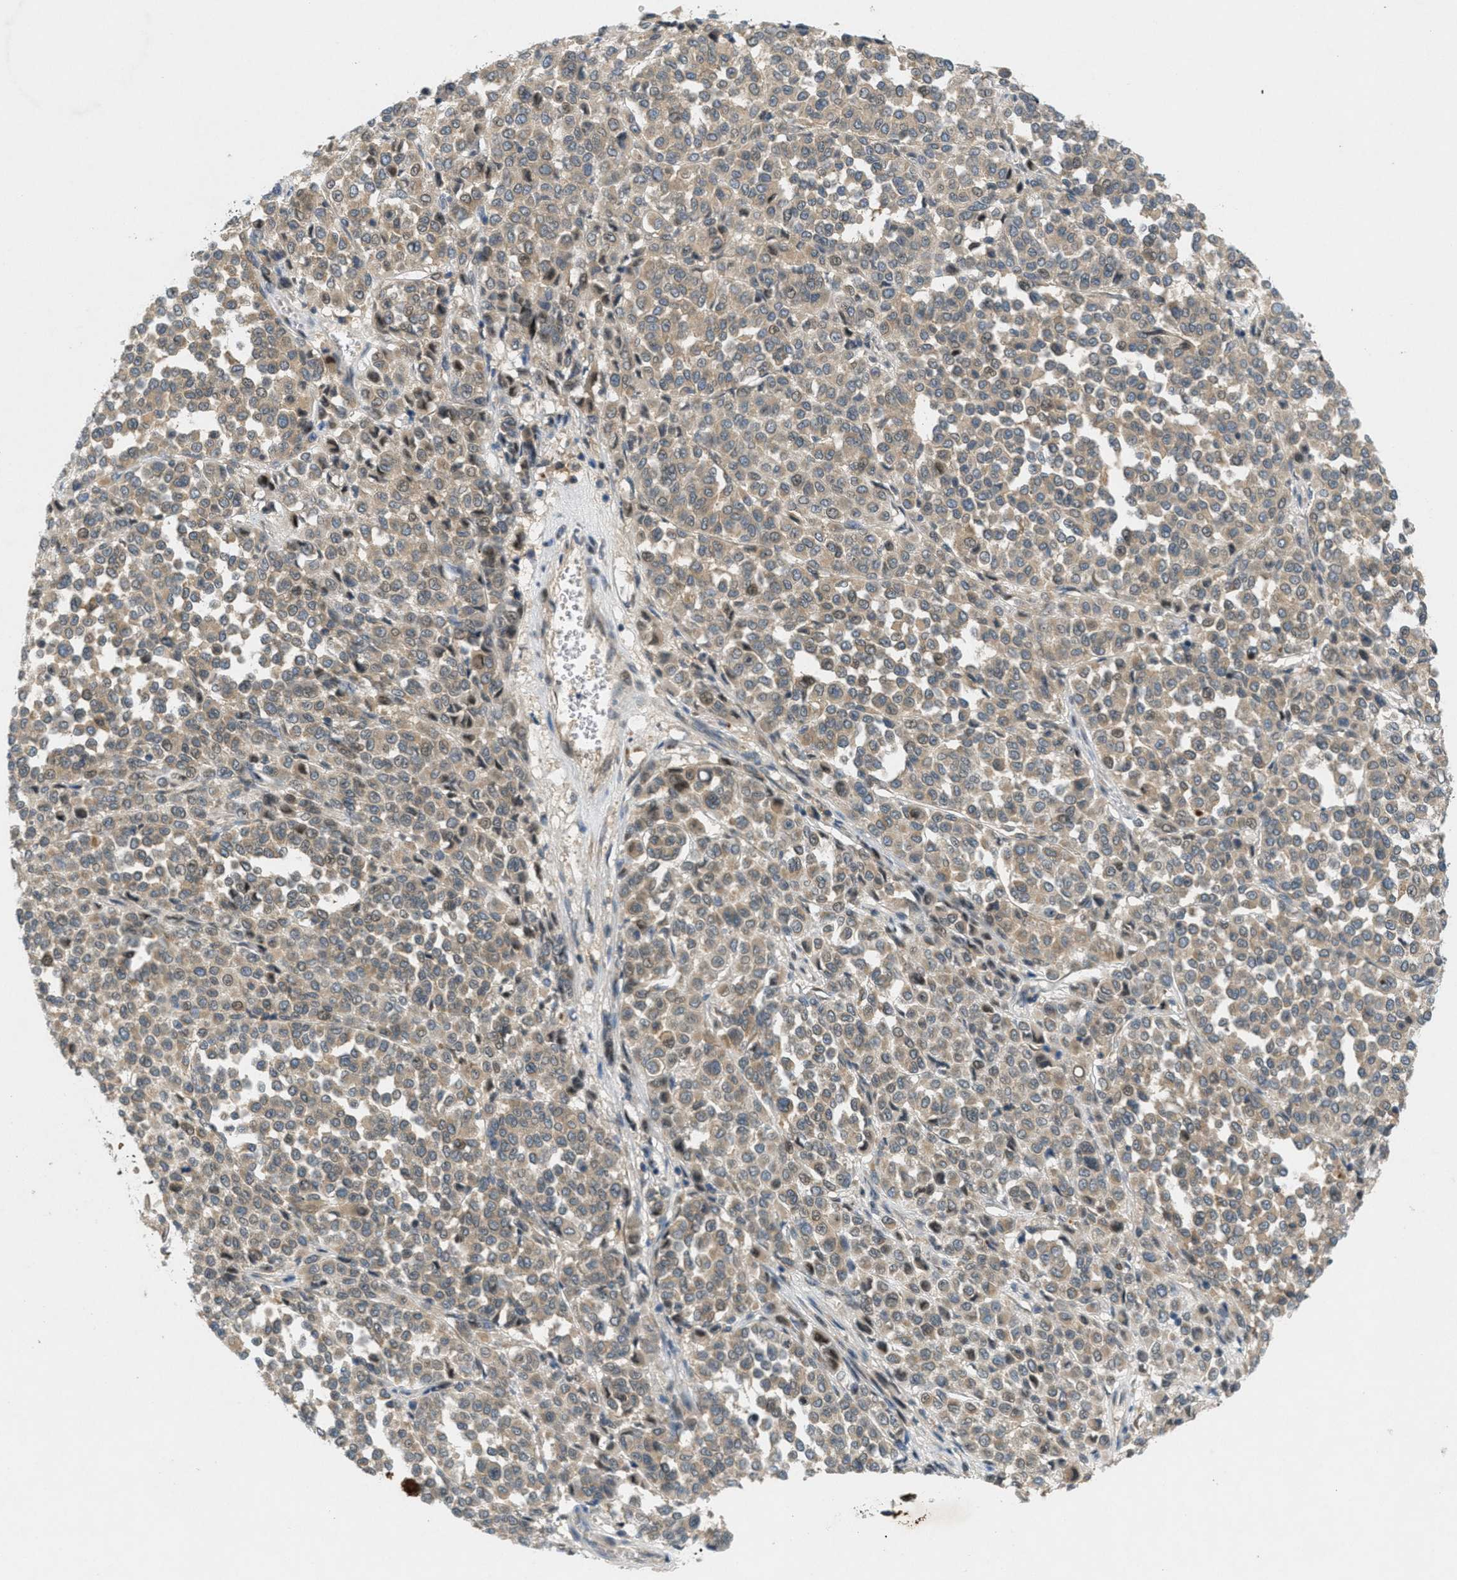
{"staining": {"intensity": "weak", "quantity": ">75%", "location": "cytoplasmic/membranous"}, "tissue": "melanoma", "cell_type": "Tumor cells", "image_type": "cancer", "snomed": [{"axis": "morphology", "description": "Malignant melanoma, Metastatic site"}, {"axis": "topography", "description": "Pancreas"}], "caption": "A photomicrograph showing weak cytoplasmic/membranous expression in about >75% of tumor cells in malignant melanoma (metastatic site), as visualized by brown immunohistochemical staining.", "gene": "SIGMAR1", "patient": {"sex": "female", "age": 30}}